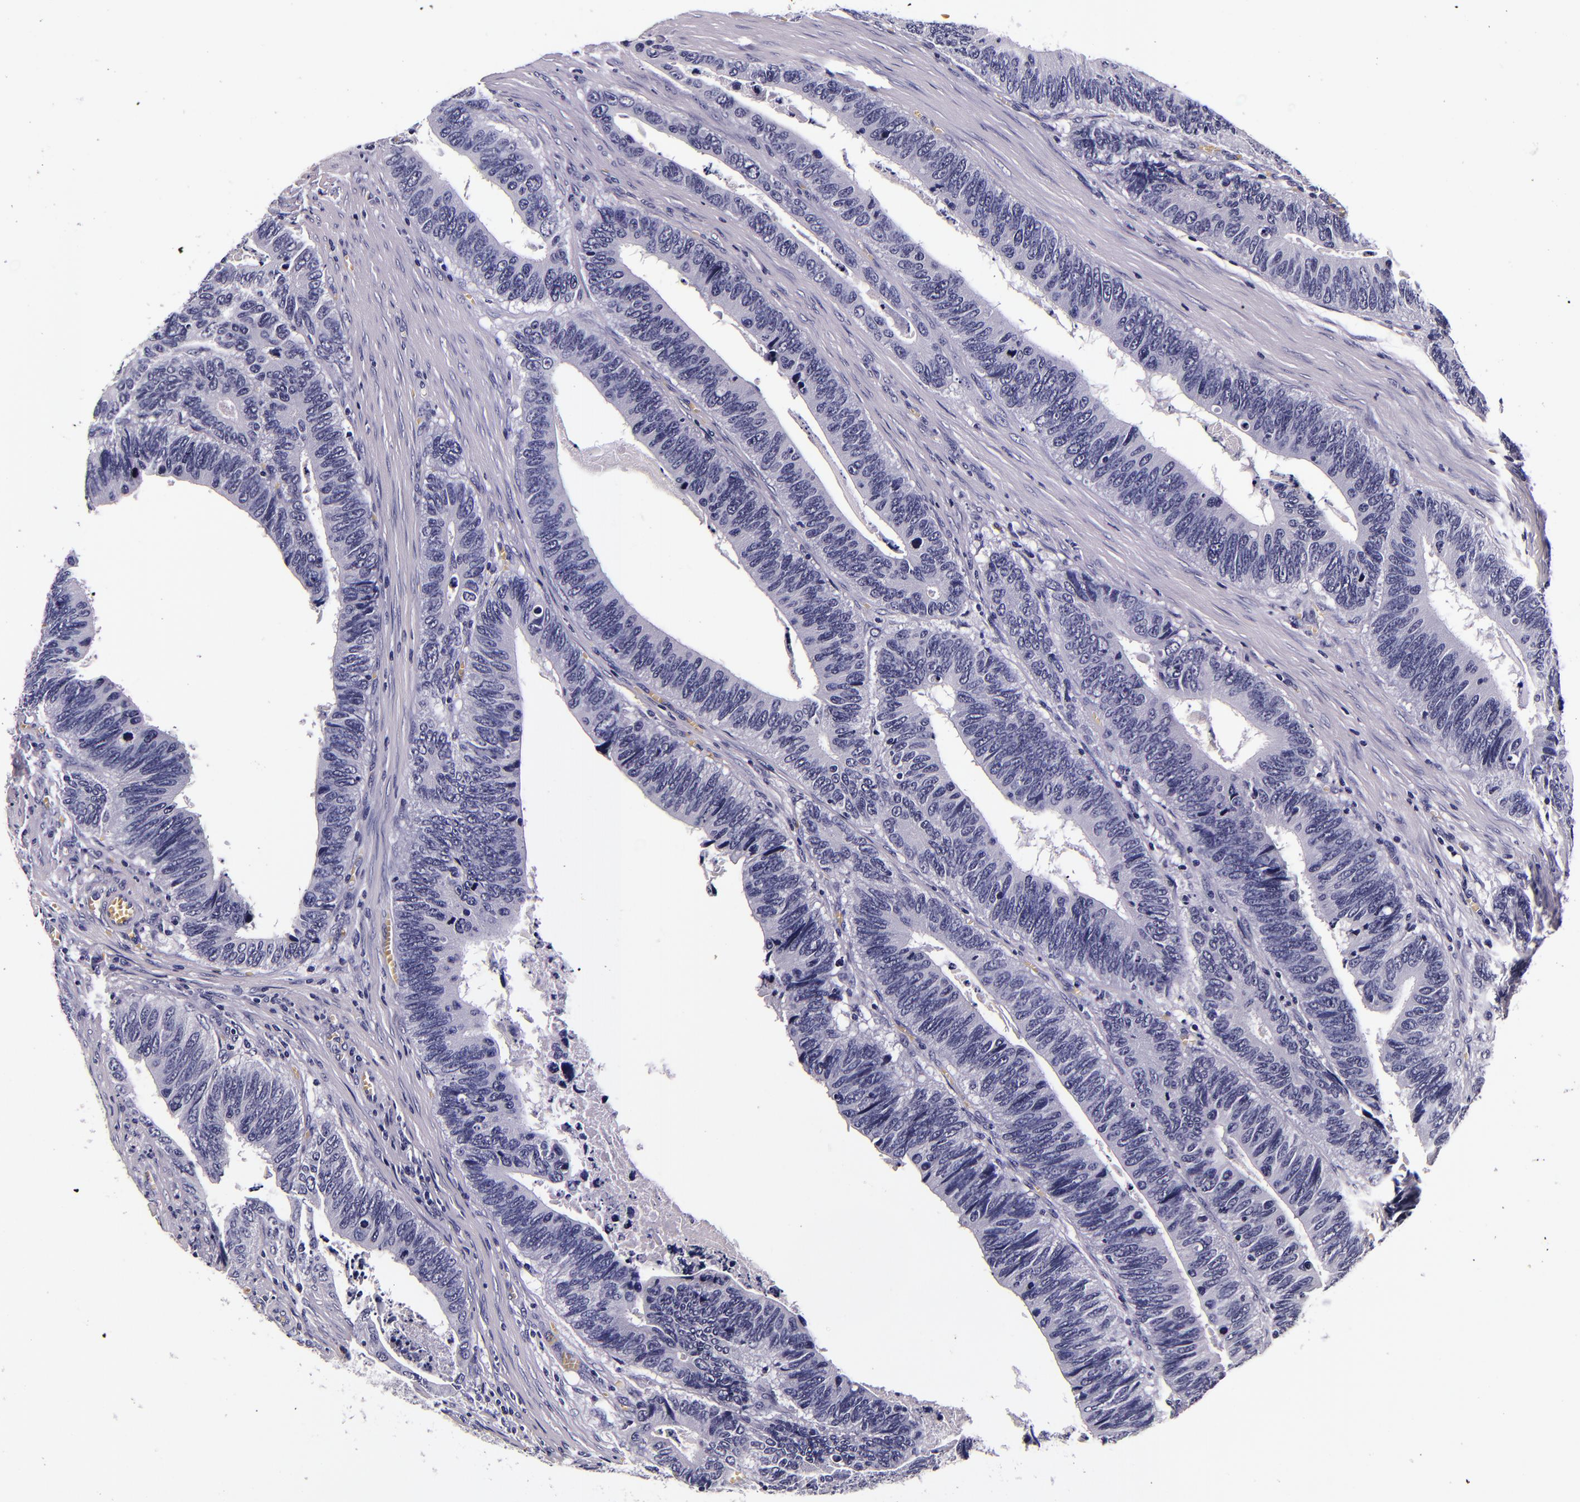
{"staining": {"intensity": "negative", "quantity": "none", "location": "none"}, "tissue": "colorectal cancer", "cell_type": "Tumor cells", "image_type": "cancer", "snomed": [{"axis": "morphology", "description": "Adenocarcinoma, NOS"}, {"axis": "topography", "description": "Colon"}], "caption": "The image reveals no significant staining in tumor cells of colorectal cancer (adenocarcinoma).", "gene": "FBN1", "patient": {"sex": "male", "age": 72}}